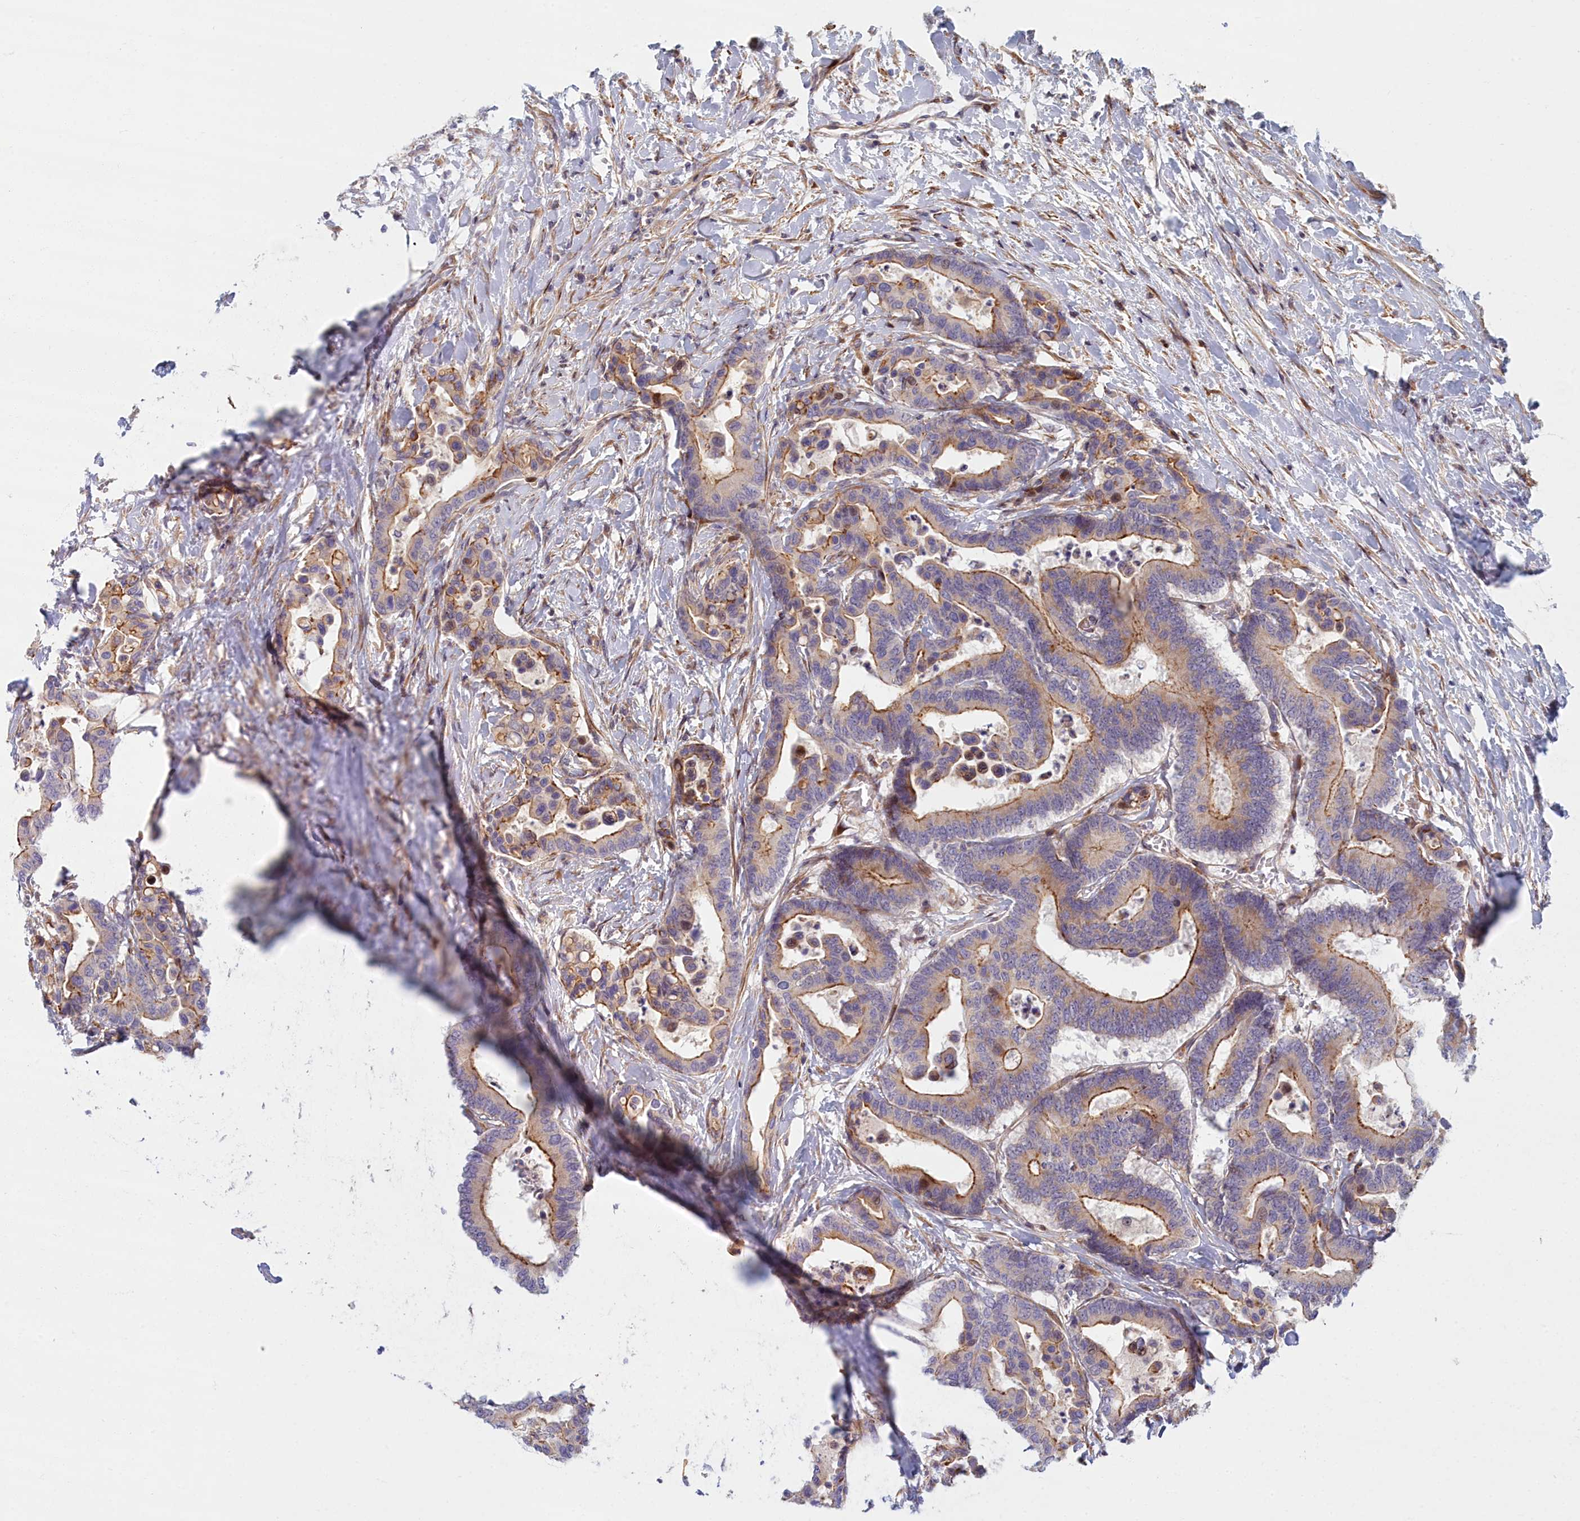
{"staining": {"intensity": "moderate", "quantity": "25%-75%", "location": "cytoplasmic/membranous"}, "tissue": "colorectal cancer", "cell_type": "Tumor cells", "image_type": "cancer", "snomed": [{"axis": "morphology", "description": "Normal tissue, NOS"}, {"axis": "morphology", "description": "Adenocarcinoma, NOS"}, {"axis": "topography", "description": "Colon"}], "caption": "DAB (3,3'-diaminobenzidine) immunohistochemical staining of colorectal cancer reveals moderate cytoplasmic/membranous protein staining in approximately 25%-75% of tumor cells.", "gene": "C15orf40", "patient": {"sex": "male", "age": 82}}